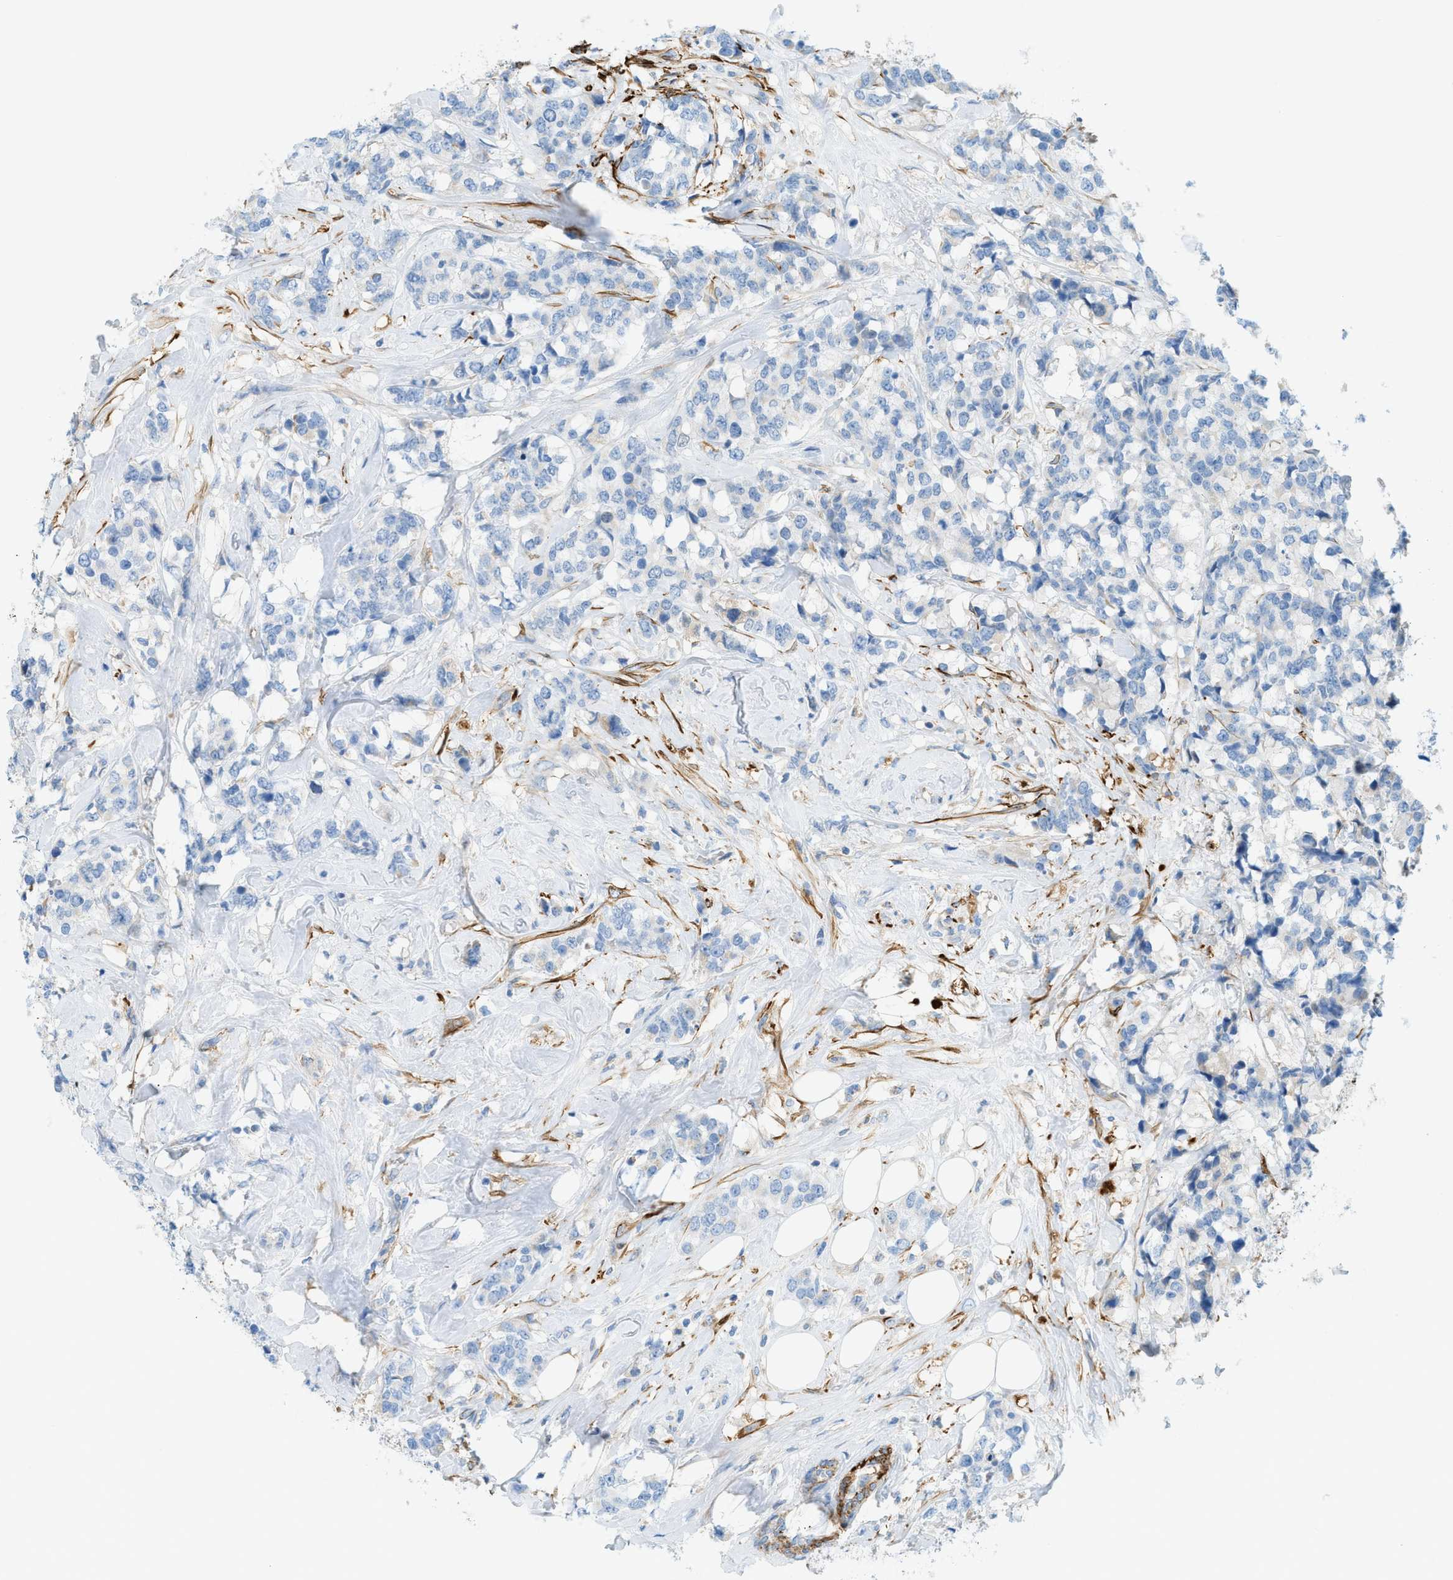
{"staining": {"intensity": "negative", "quantity": "none", "location": "none"}, "tissue": "breast cancer", "cell_type": "Tumor cells", "image_type": "cancer", "snomed": [{"axis": "morphology", "description": "Lobular carcinoma"}, {"axis": "topography", "description": "Breast"}], "caption": "DAB immunohistochemical staining of breast cancer (lobular carcinoma) reveals no significant expression in tumor cells.", "gene": "MYH11", "patient": {"sex": "female", "age": 59}}